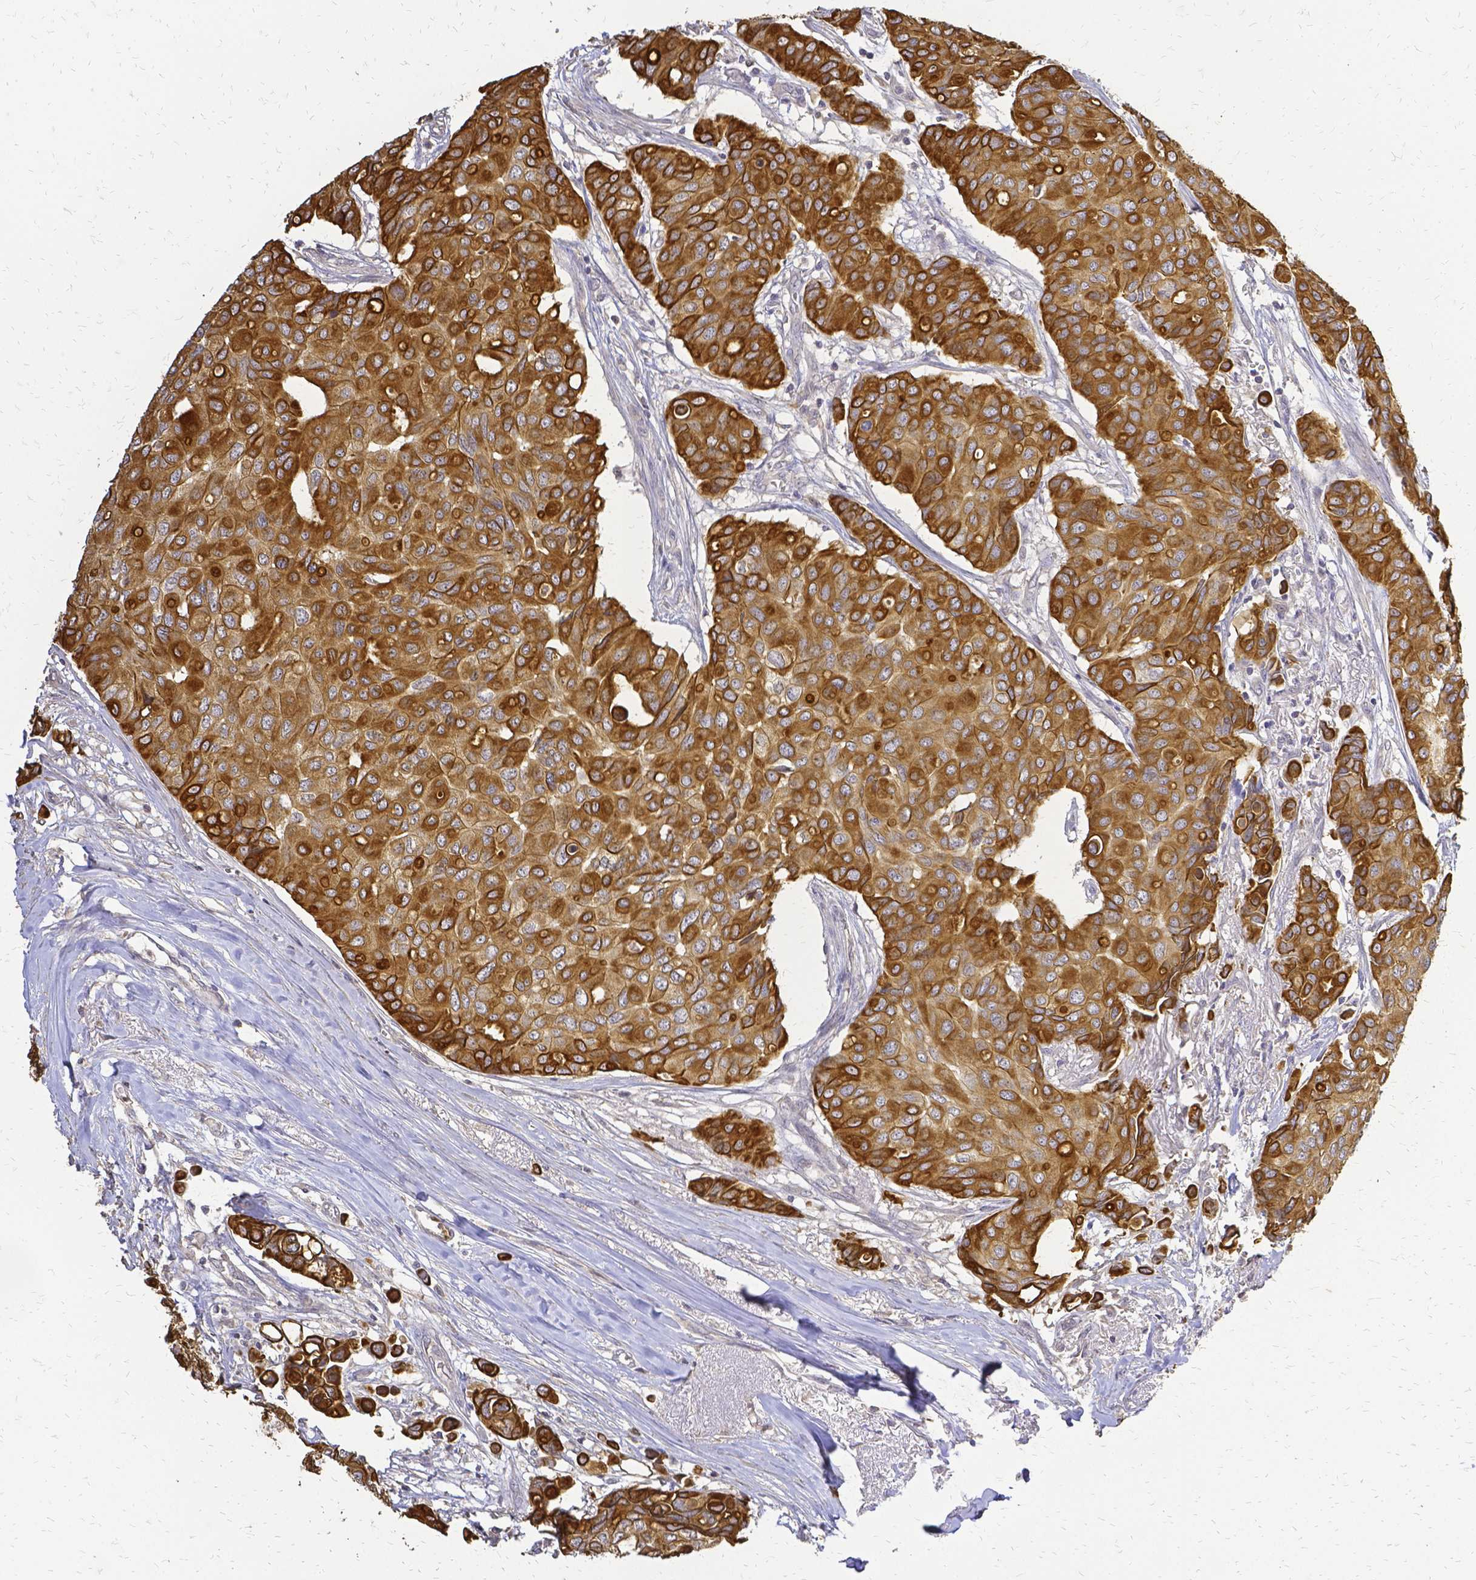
{"staining": {"intensity": "strong", "quantity": ">75%", "location": "cytoplasmic/membranous"}, "tissue": "breast cancer", "cell_type": "Tumor cells", "image_type": "cancer", "snomed": [{"axis": "morphology", "description": "Duct carcinoma"}, {"axis": "topography", "description": "Breast"}], "caption": "Breast cancer stained with a protein marker demonstrates strong staining in tumor cells.", "gene": "CIB1", "patient": {"sex": "female", "age": 54}}